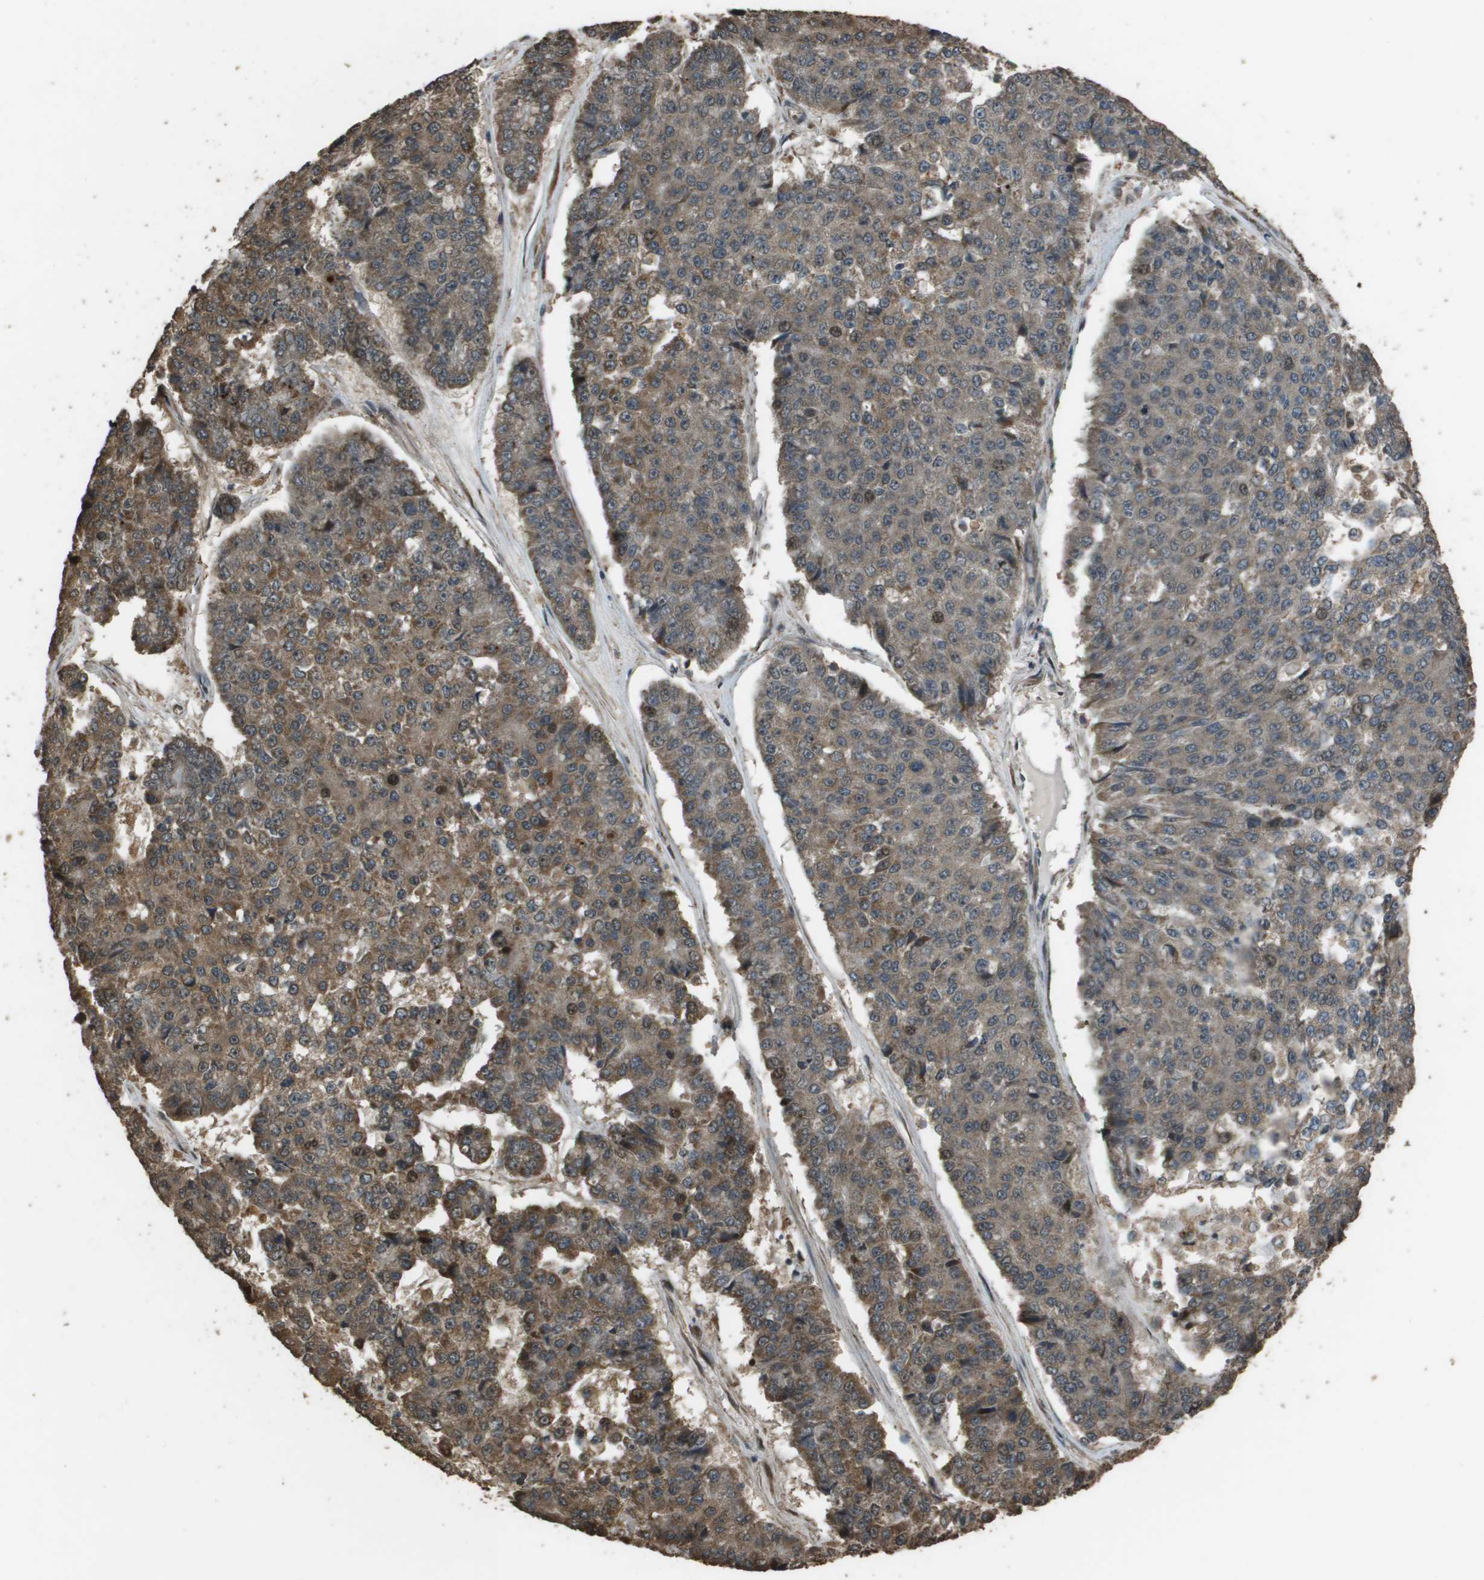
{"staining": {"intensity": "moderate", "quantity": ">75%", "location": "cytoplasmic/membranous"}, "tissue": "pancreatic cancer", "cell_type": "Tumor cells", "image_type": "cancer", "snomed": [{"axis": "morphology", "description": "Adenocarcinoma, NOS"}, {"axis": "topography", "description": "Pancreas"}], "caption": "Immunohistochemical staining of pancreatic adenocarcinoma shows moderate cytoplasmic/membranous protein staining in about >75% of tumor cells. (DAB = brown stain, brightfield microscopy at high magnification).", "gene": "FIG4", "patient": {"sex": "male", "age": 50}}